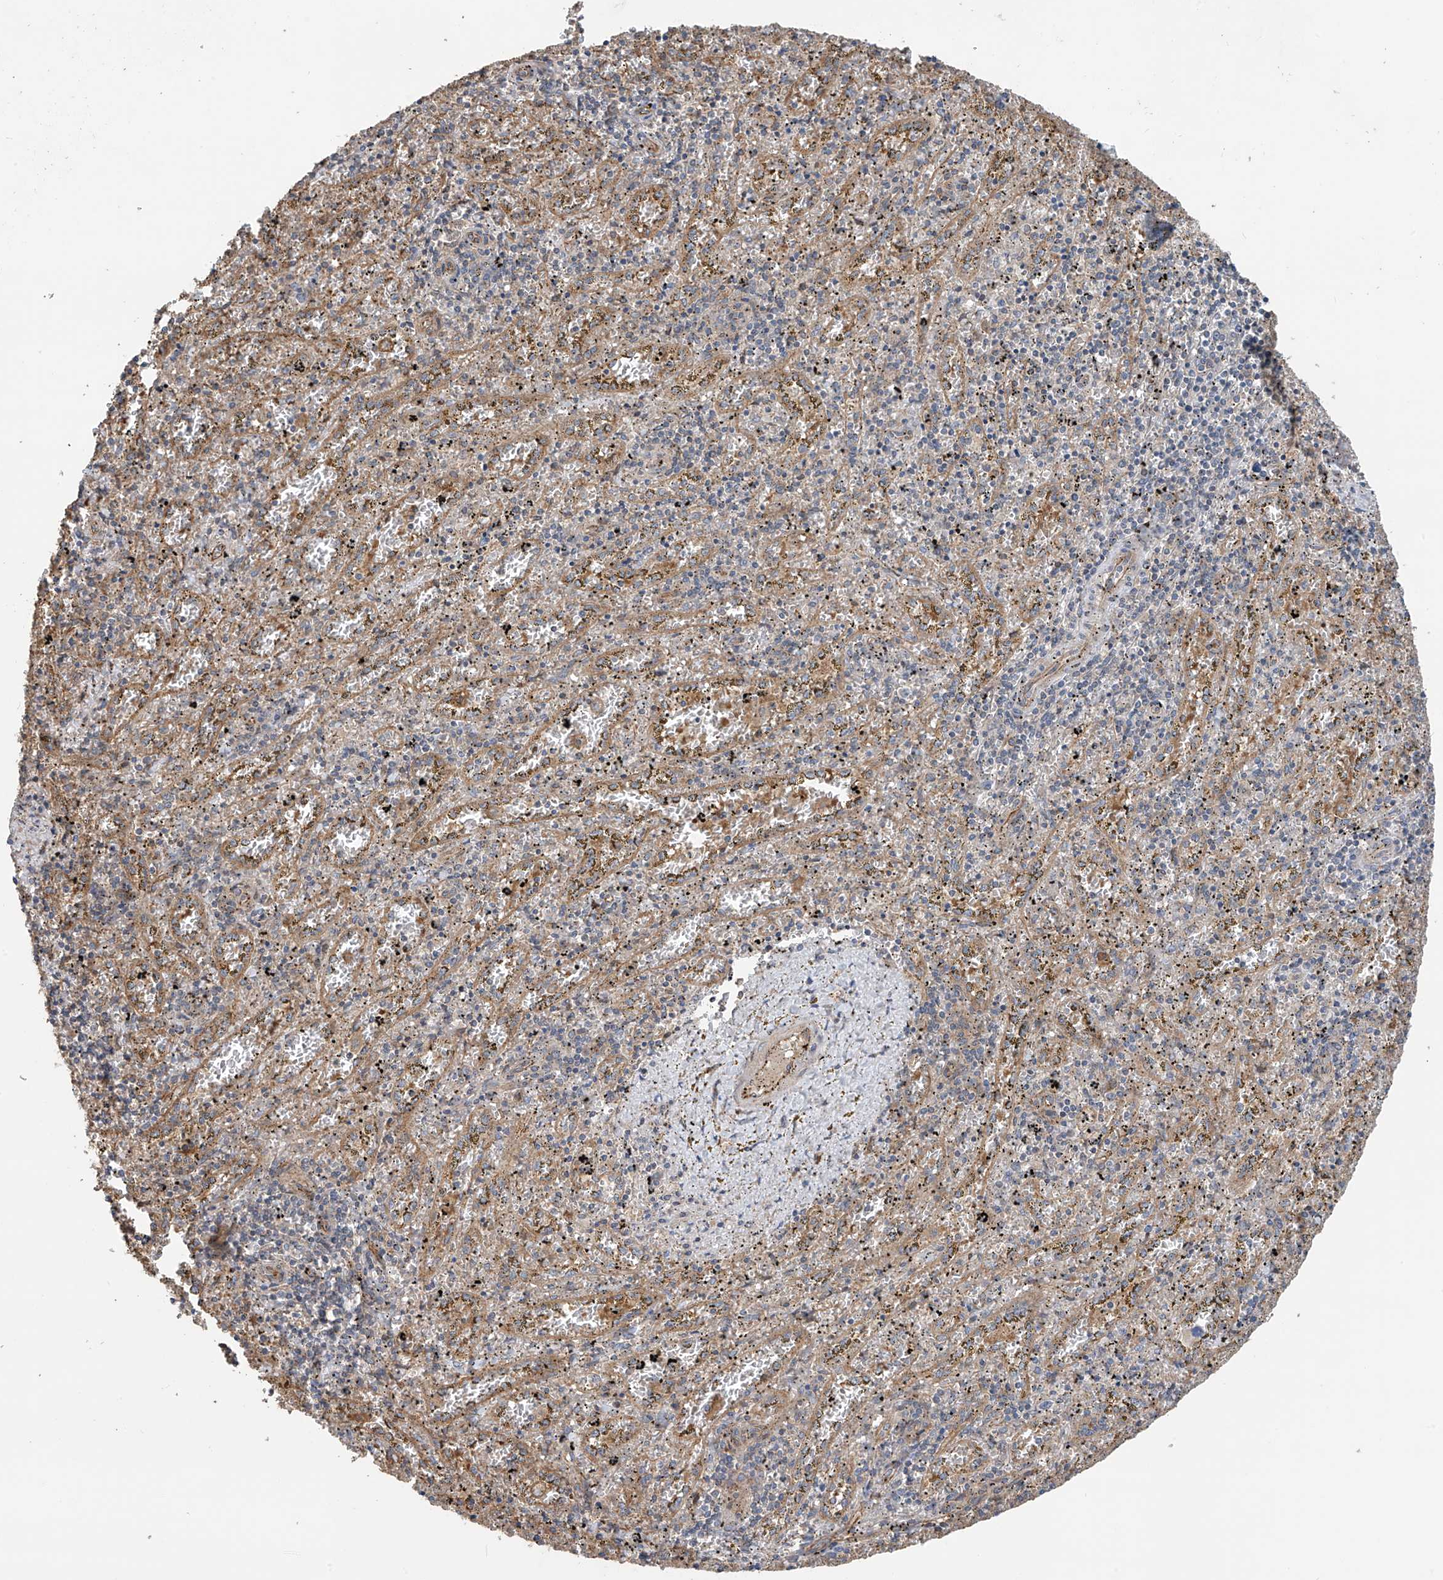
{"staining": {"intensity": "weak", "quantity": "<25%", "location": "cytoplasmic/membranous"}, "tissue": "spleen", "cell_type": "Cells in red pulp", "image_type": "normal", "snomed": [{"axis": "morphology", "description": "Normal tissue, NOS"}, {"axis": "topography", "description": "Spleen"}], "caption": "There is no significant staining in cells in red pulp of spleen.", "gene": "PHACTR4", "patient": {"sex": "male", "age": 11}}